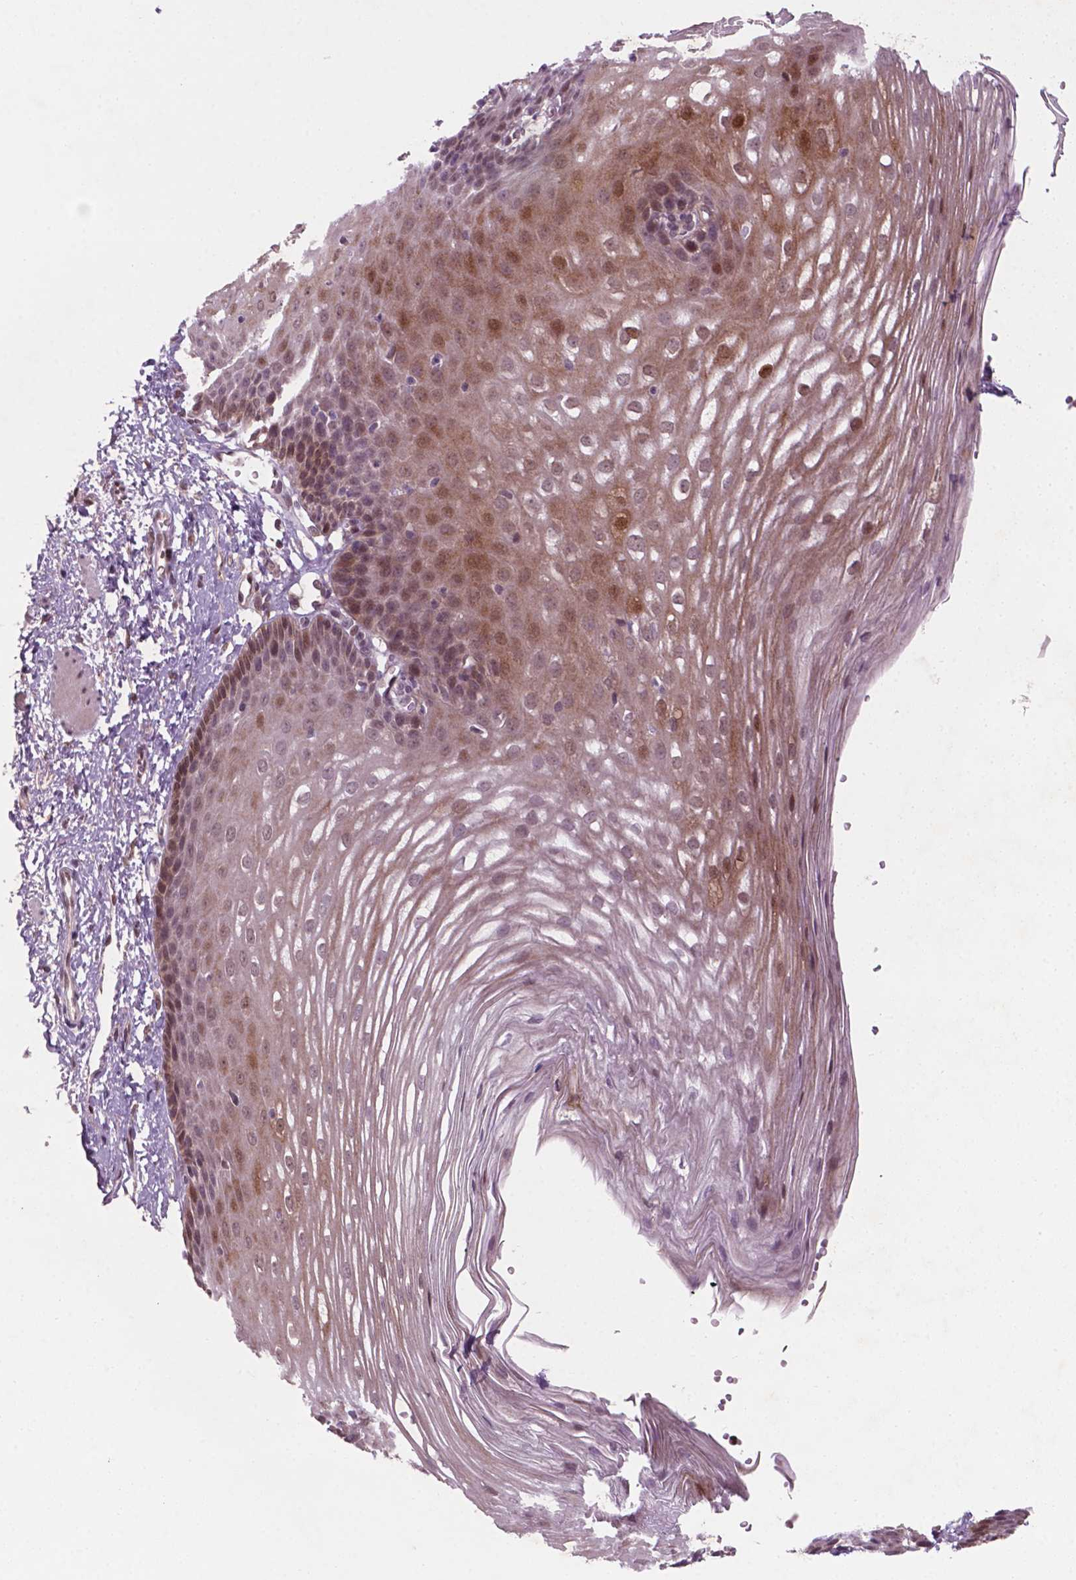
{"staining": {"intensity": "moderate", "quantity": ">75%", "location": "cytoplasmic/membranous,nuclear"}, "tissue": "esophagus", "cell_type": "Squamous epithelial cells", "image_type": "normal", "snomed": [{"axis": "morphology", "description": "Normal tissue, NOS"}, {"axis": "topography", "description": "Esophagus"}], "caption": "Immunohistochemical staining of unremarkable human esophagus shows moderate cytoplasmic/membranous,nuclear protein expression in approximately >75% of squamous epithelial cells.", "gene": "NFAT5", "patient": {"sex": "male", "age": 62}}